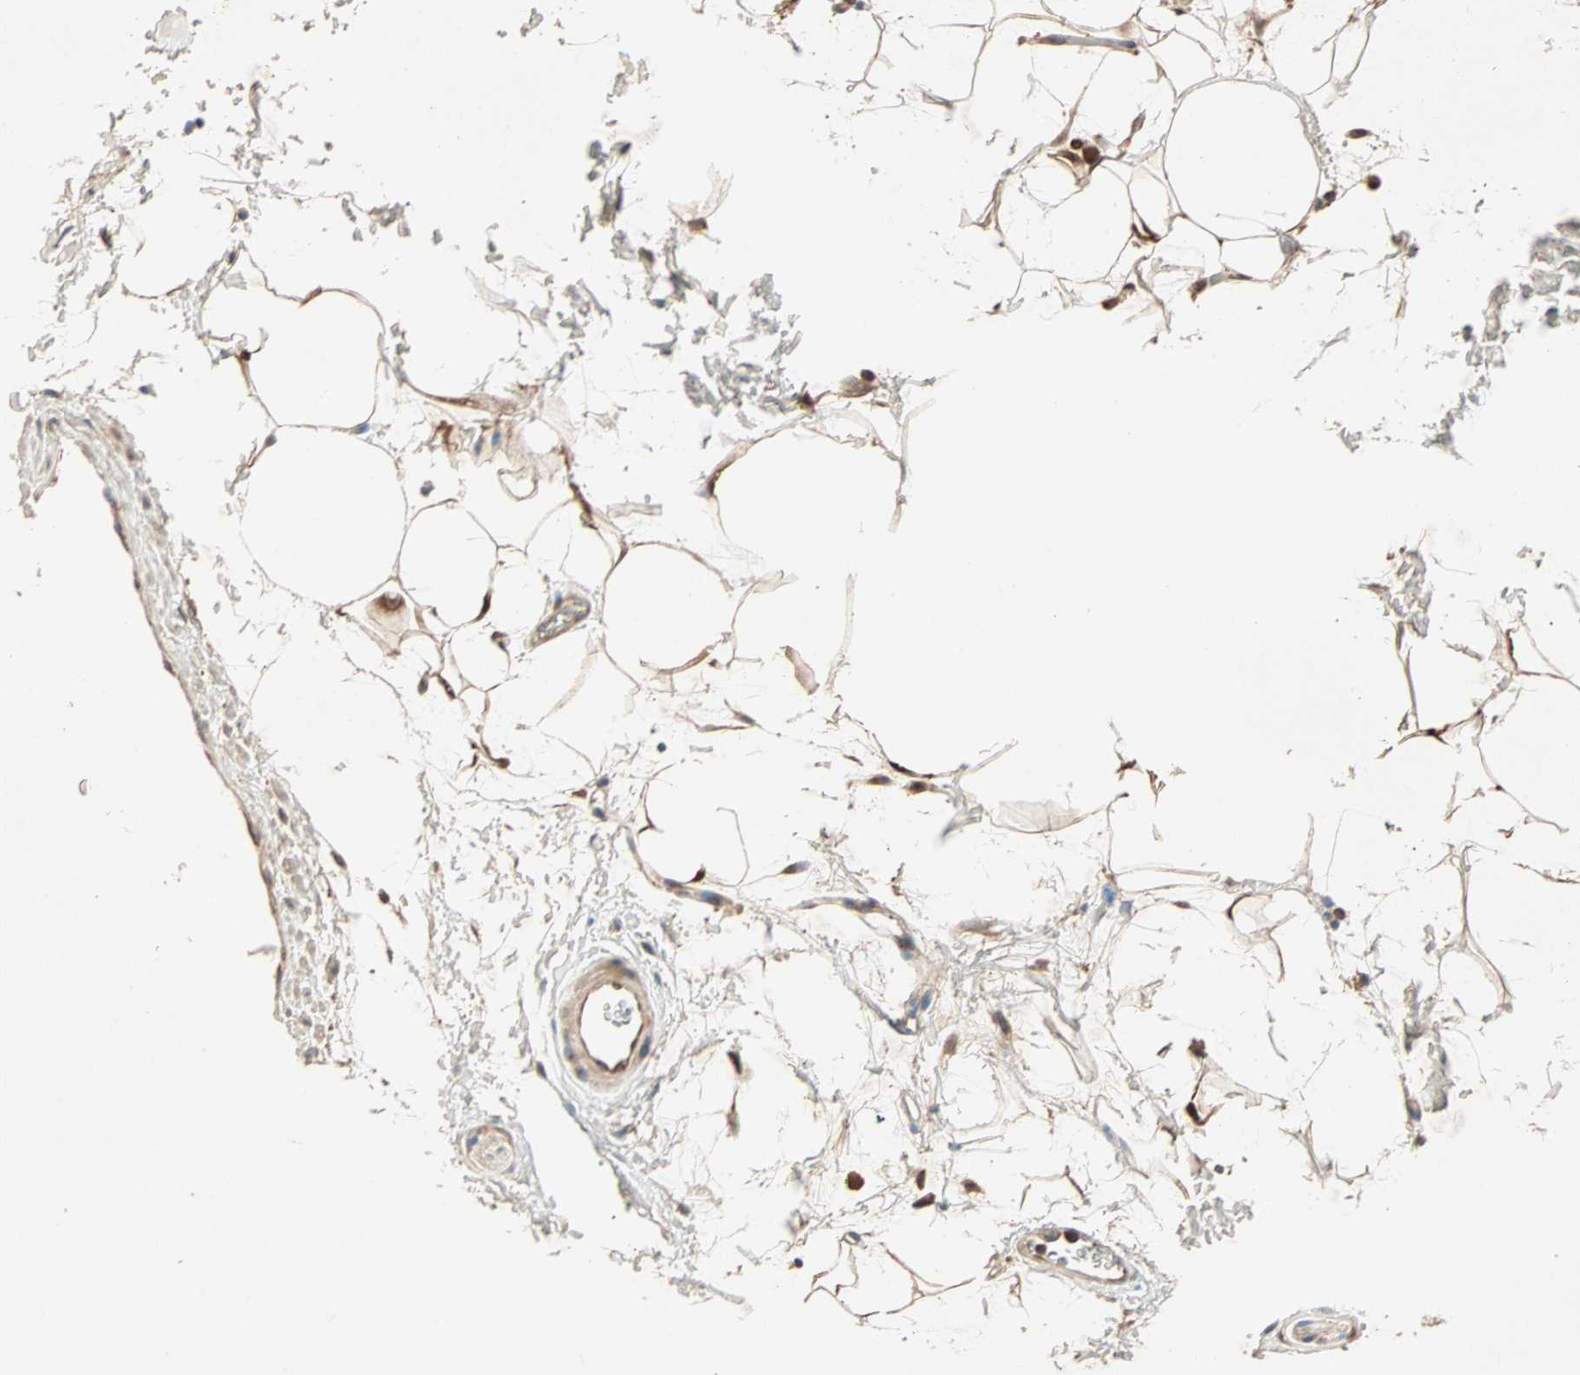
{"staining": {"intensity": "moderate", "quantity": ">75%", "location": "cytoplasmic/membranous"}, "tissue": "adipose tissue", "cell_type": "Adipocytes", "image_type": "normal", "snomed": [{"axis": "morphology", "description": "Normal tissue, NOS"}, {"axis": "topography", "description": "Soft tissue"}], "caption": "A brown stain highlights moderate cytoplasmic/membranous positivity of a protein in adipocytes of benign human adipose tissue. (DAB (3,3'-diaminobenzidine) = brown stain, brightfield microscopy at high magnification).", "gene": "SDSL", "patient": {"sex": "male", "age": 72}}